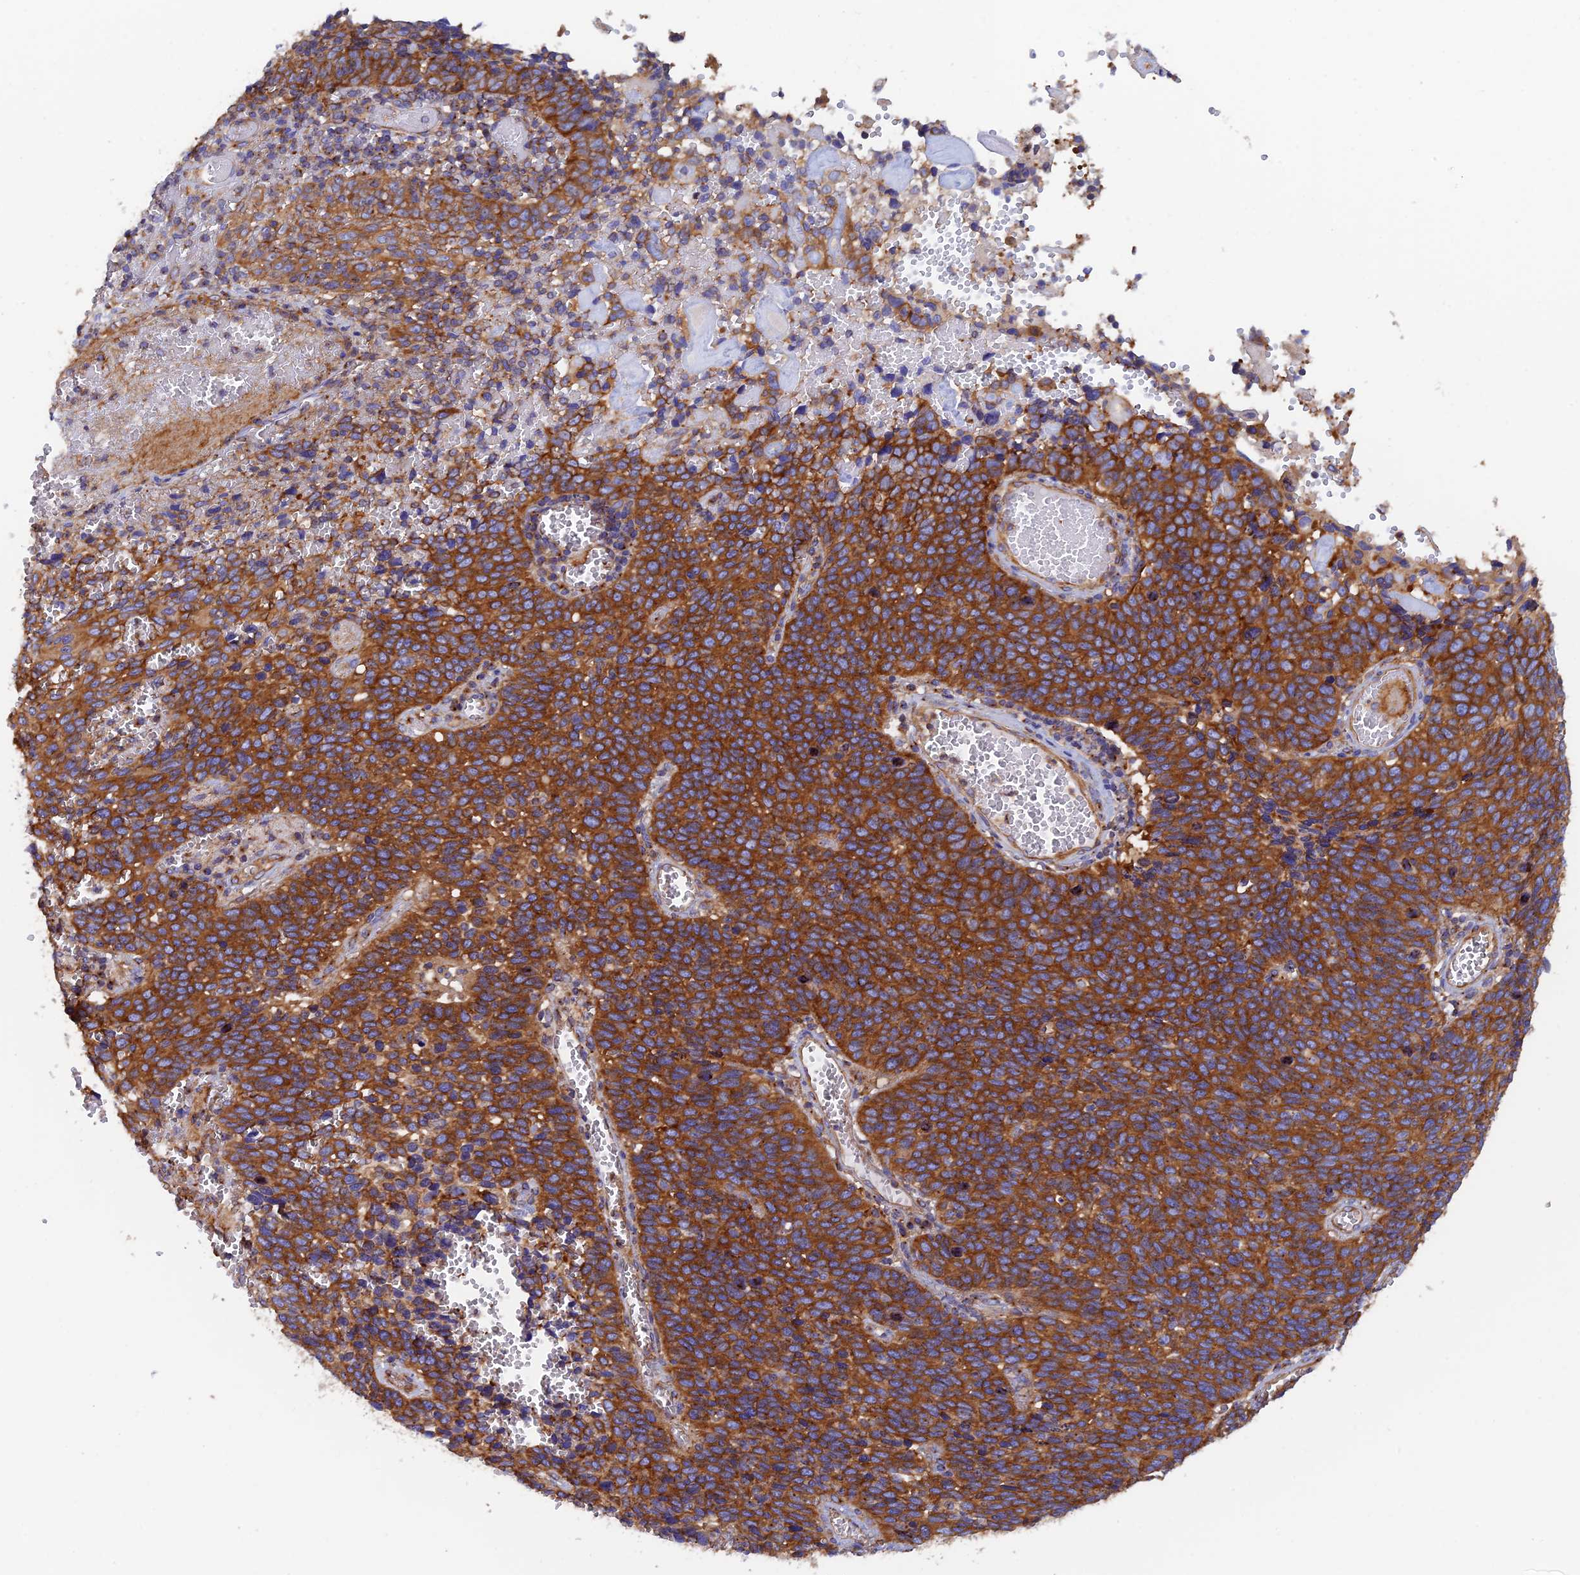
{"staining": {"intensity": "strong", "quantity": ">75%", "location": "cytoplasmic/membranous"}, "tissue": "cervical cancer", "cell_type": "Tumor cells", "image_type": "cancer", "snomed": [{"axis": "morphology", "description": "Squamous cell carcinoma, NOS"}, {"axis": "topography", "description": "Cervix"}], "caption": "Protein expression analysis of human squamous cell carcinoma (cervical) reveals strong cytoplasmic/membranous staining in about >75% of tumor cells.", "gene": "DCTN2", "patient": {"sex": "female", "age": 39}}